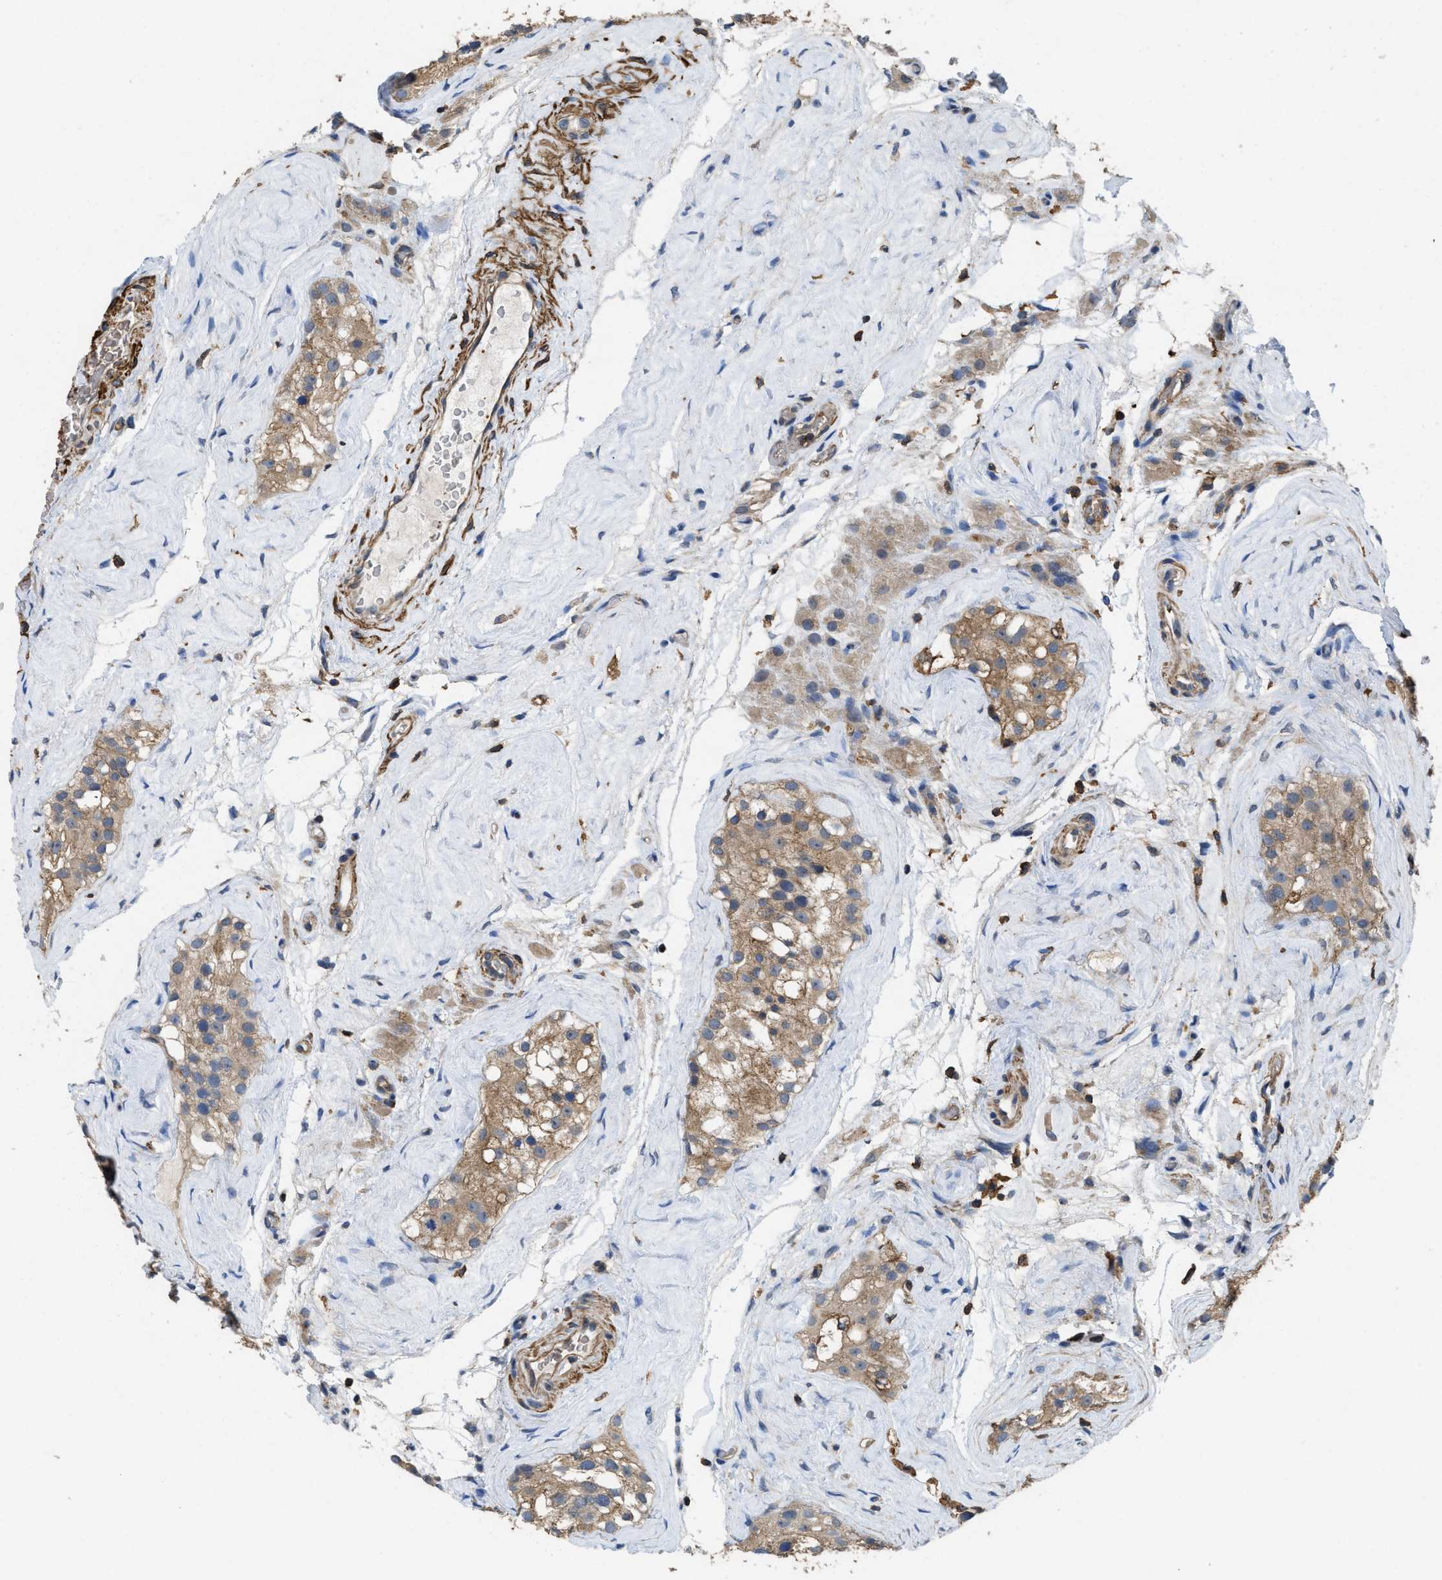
{"staining": {"intensity": "moderate", "quantity": ">75%", "location": "cytoplasmic/membranous"}, "tissue": "testis", "cell_type": "Cells in seminiferous ducts", "image_type": "normal", "snomed": [{"axis": "morphology", "description": "Normal tissue, NOS"}, {"axis": "morphology", "description": "Seminoma, NOS"}, {"axis": "topography", "description": "Testis"}], "caption": "Protein expression analysis of normal human testis reveals moderate cytoplasmic/membranous positivity in about >75% of cells in seminiferous ducts. (DAB (3,3'-diaminobenzidine) IHC, brown staining for protein, blue staining for nuclei).", "gene": "LINGO2", "patient": {"sex": "male", "age": 71}}